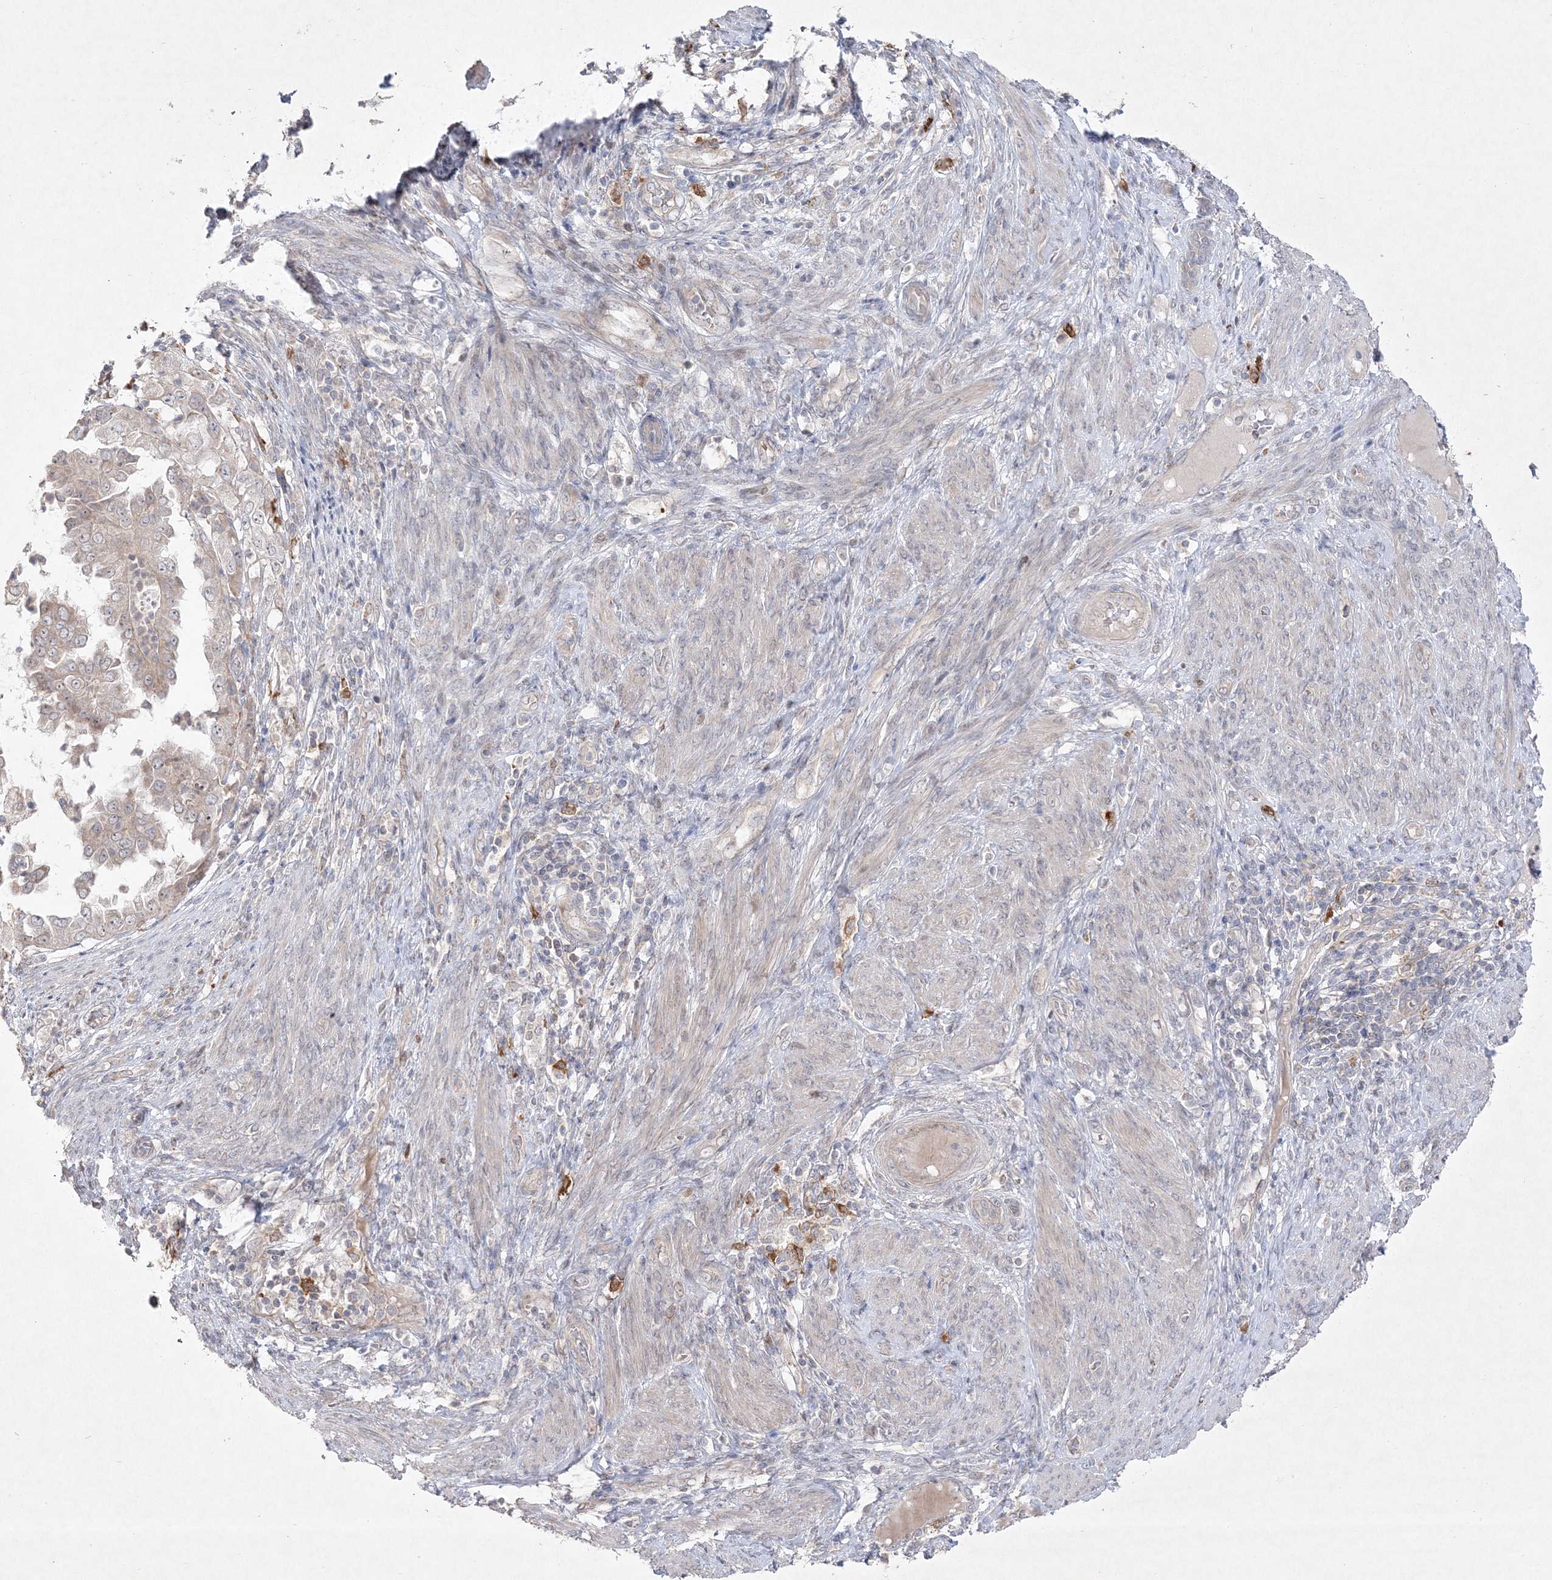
{"staining": {"intensity": "negative", "quantity": "none", "location": "none"}, "tissue": "endometrial cancer", "cell_type": "Tumor cells", "image_type": "cancer", "snomed": [{"axis": "morphology", "description": "Adenocarcinoma, NOS"}, {"axis": "topography", "description": "Endometrium"}], "caption": "Immunohistochemistry of adenocarcinoma (endometrial) exhibits no expression in tumor cells.", "gene": "CLNK", "patient": {"sex": "female", "age": 85}}